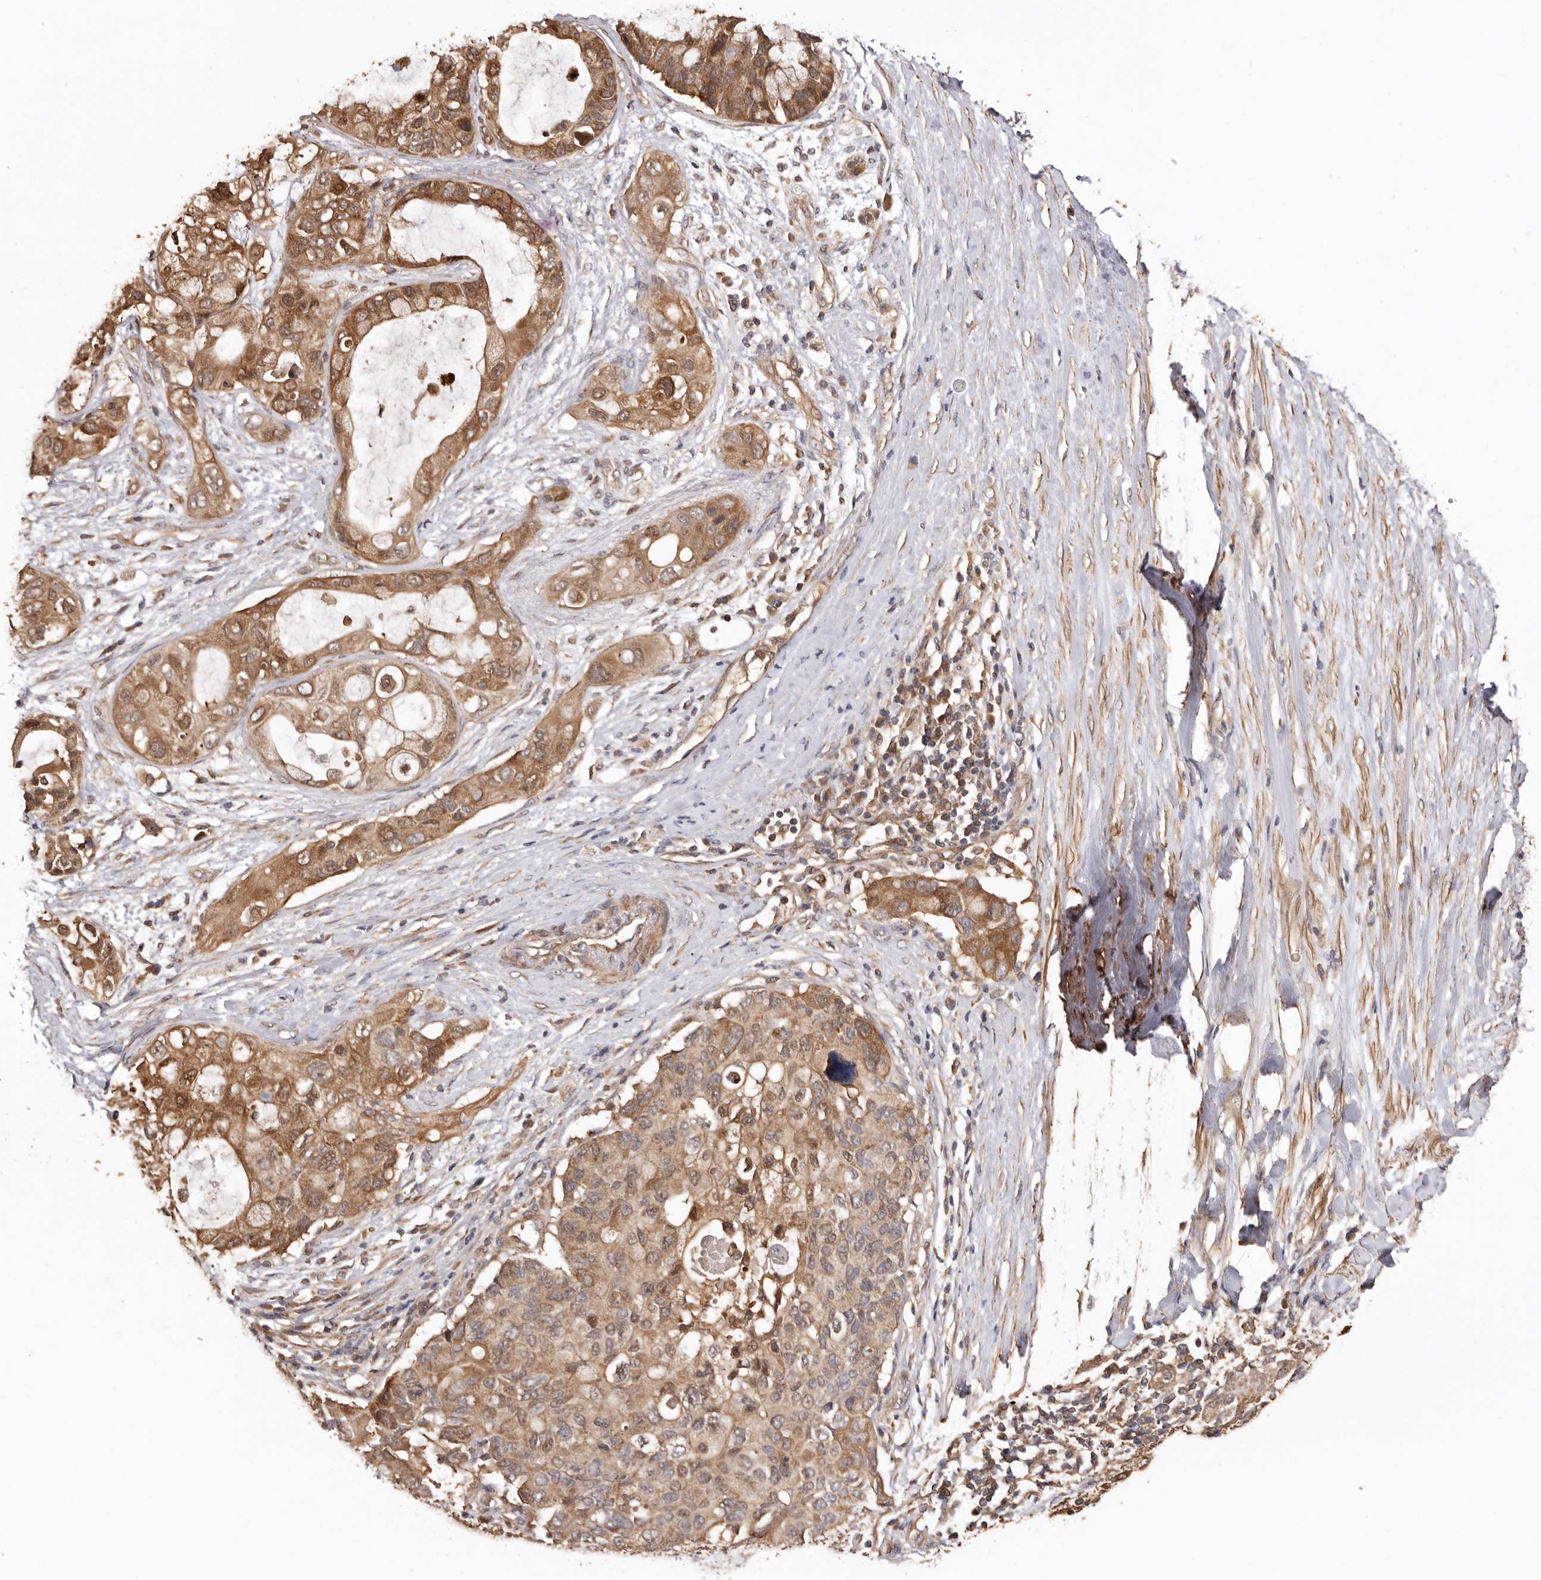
{"staining": {"intensity": "moderate", "quantity": ">75%", "location": "cytoplasmic/membranous"}, "tissue": "pancreatic cancer", "cell_type": "Tumor cells", "image_type": "cancer", "snomed": [{"axis": "morphology", "description": "Adenocarcinoma, NOS"}, {"axis": "topography", "description": "Pancreas"}], "caption": "The immunohistochemical stain labels moderate cytoplasmic/membranous positivity in tumor cells of pancreatic cancer tissue.", "gene": "COQ8B", "patient": {"sex": "female", "age": 56}}